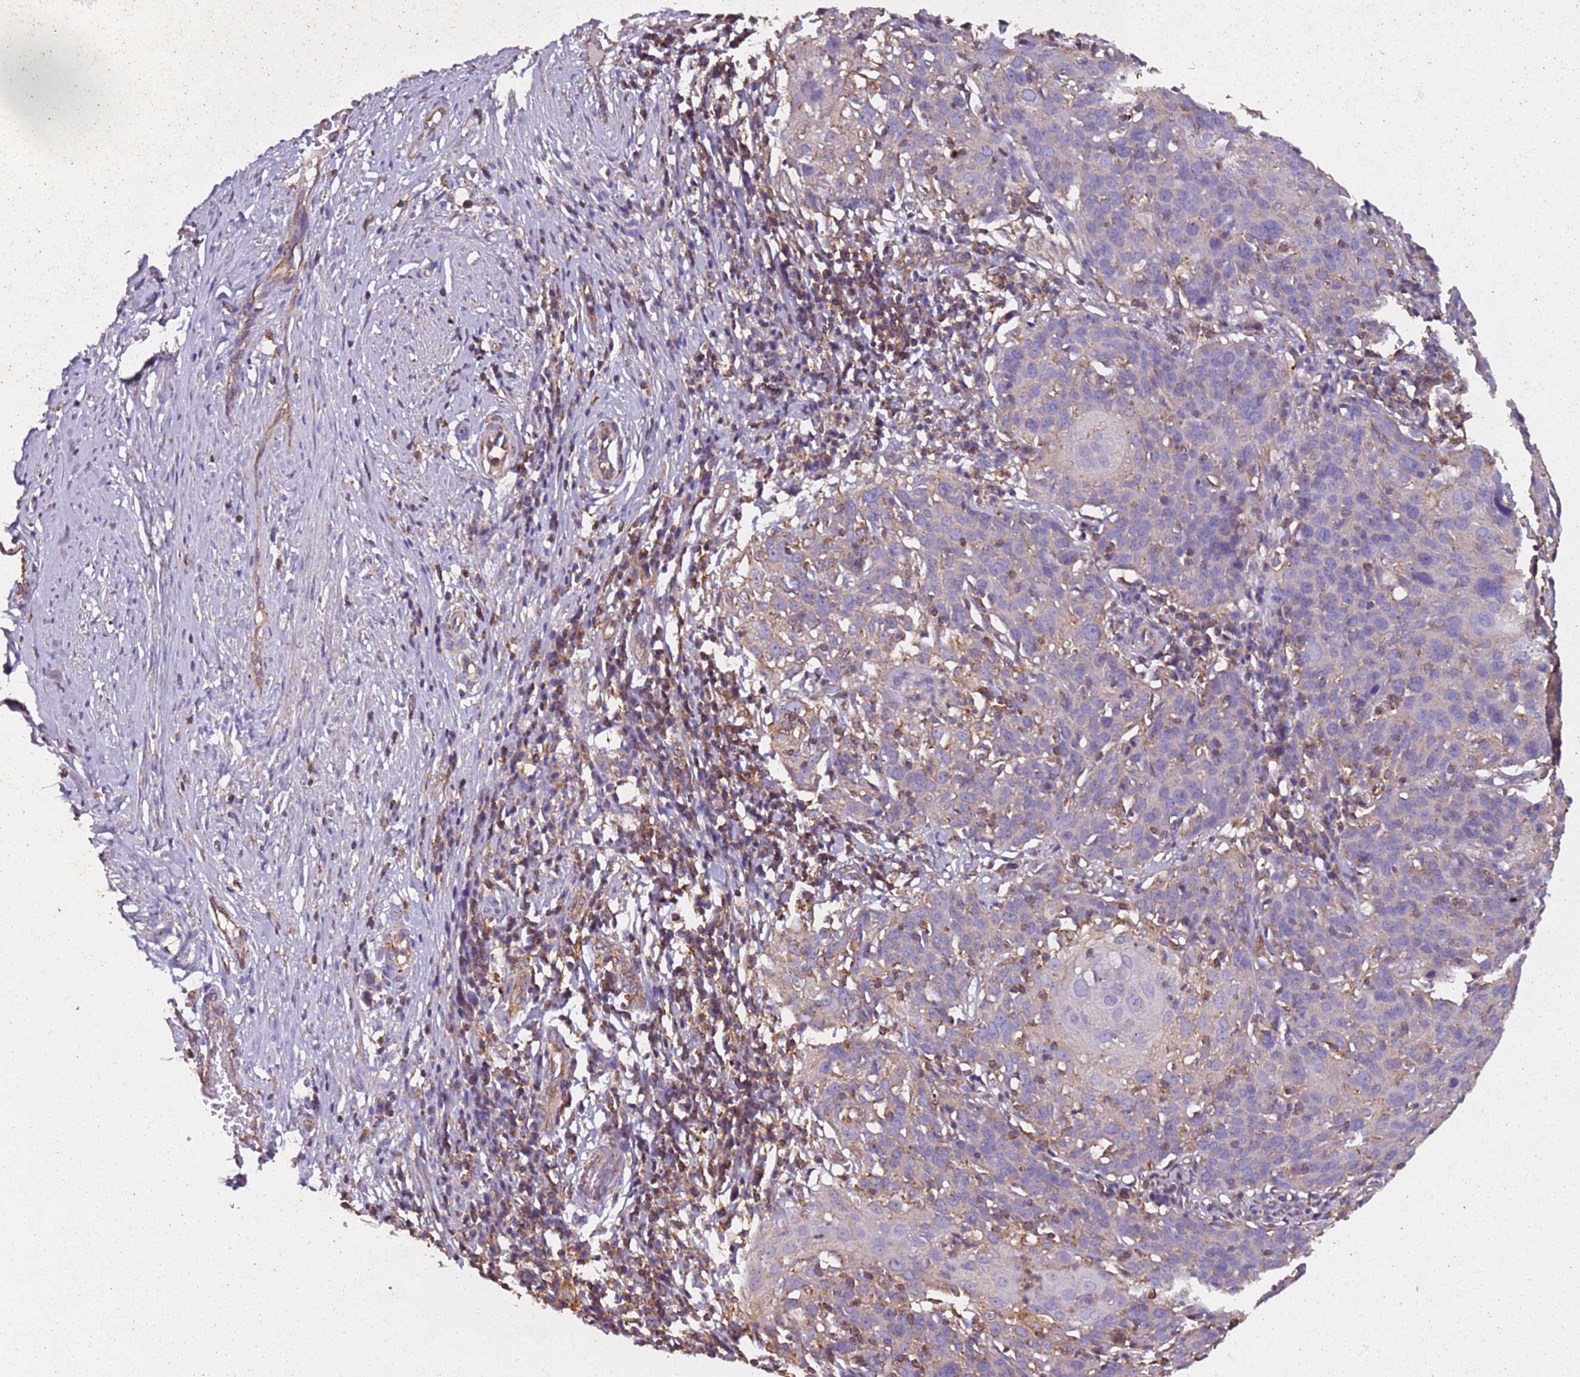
{"staining": {"intensity": "negative", "quantity": "none", "location": "none"}, "tissue": "cervical cancer", "cell_type": "Tumor cells", "image_type": "cancer", "snomed": [{"axis": "morphology", "description": "Squamous cell carcinoma, NOS"}, {"axis": "topography", "description": "Cervix"}], "caption": "Cervical cancer (squamous cell carcinoma) stained for a protein using immunohistochemistry shows no expression tumor cells.", "gene": "RMND5A", "patient": {"sex": "female", "age": 50}}